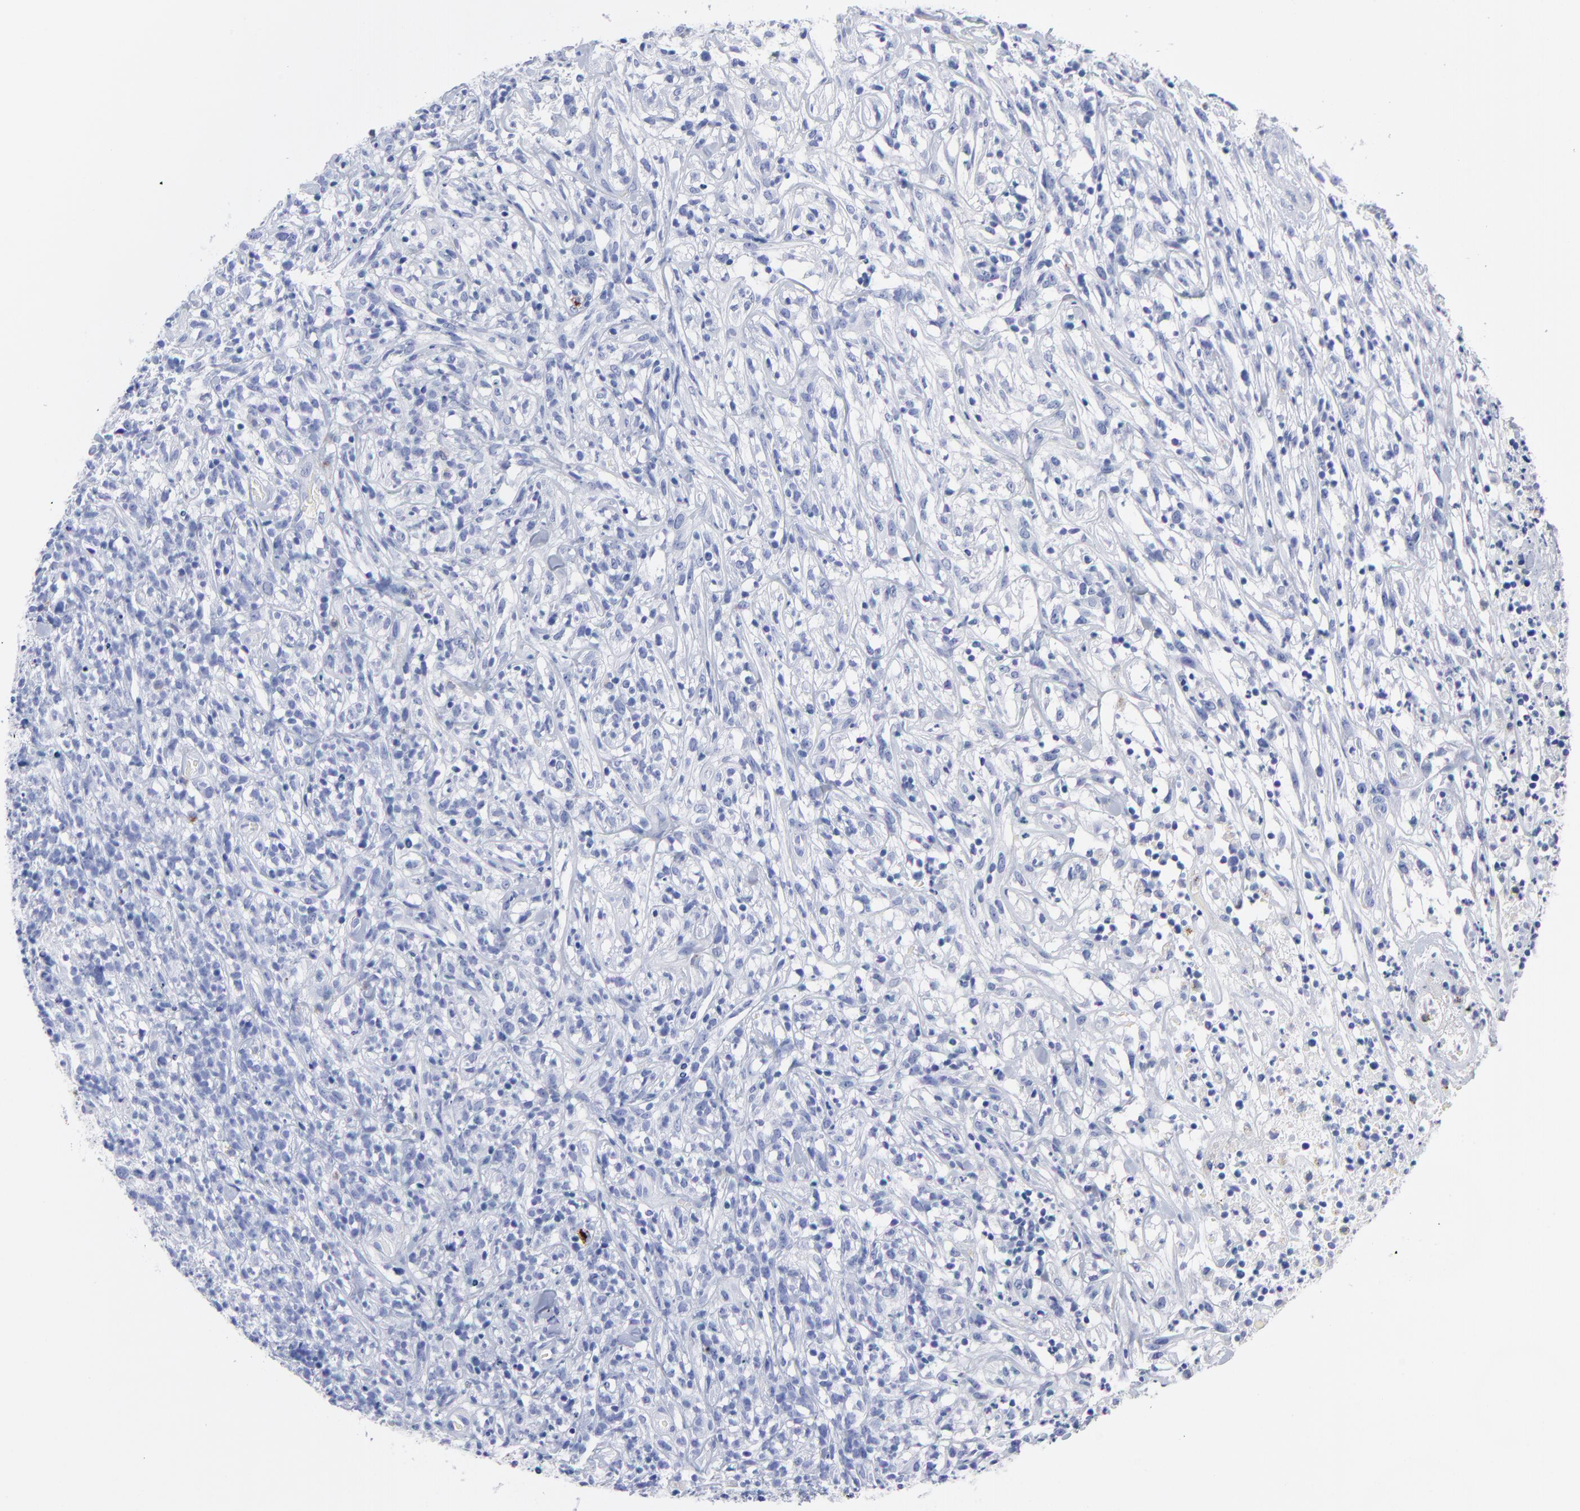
{"staining": {"intensity": "negative", "quantity": "none", "location": "none"}, "tissue": "lymphoma", "cell_type": "Tumor cells", "image_type": "cancer", "snomed": [{"axis": "morphology", "description": "Malignant lymphoma, non-Hodgkin's type, High grade"}, {"axis": "topography", "description": "Lymph node"}], "caption": "IHC of lymphoma demonstrates no positivity in tumor cells. (Brightfield microscopy of DAB (3,3'-diaminobenzidine) immunohistochemistry at high magnification).", "gene": "CPVL", "patient": {"sex": "female", "age": 73}}